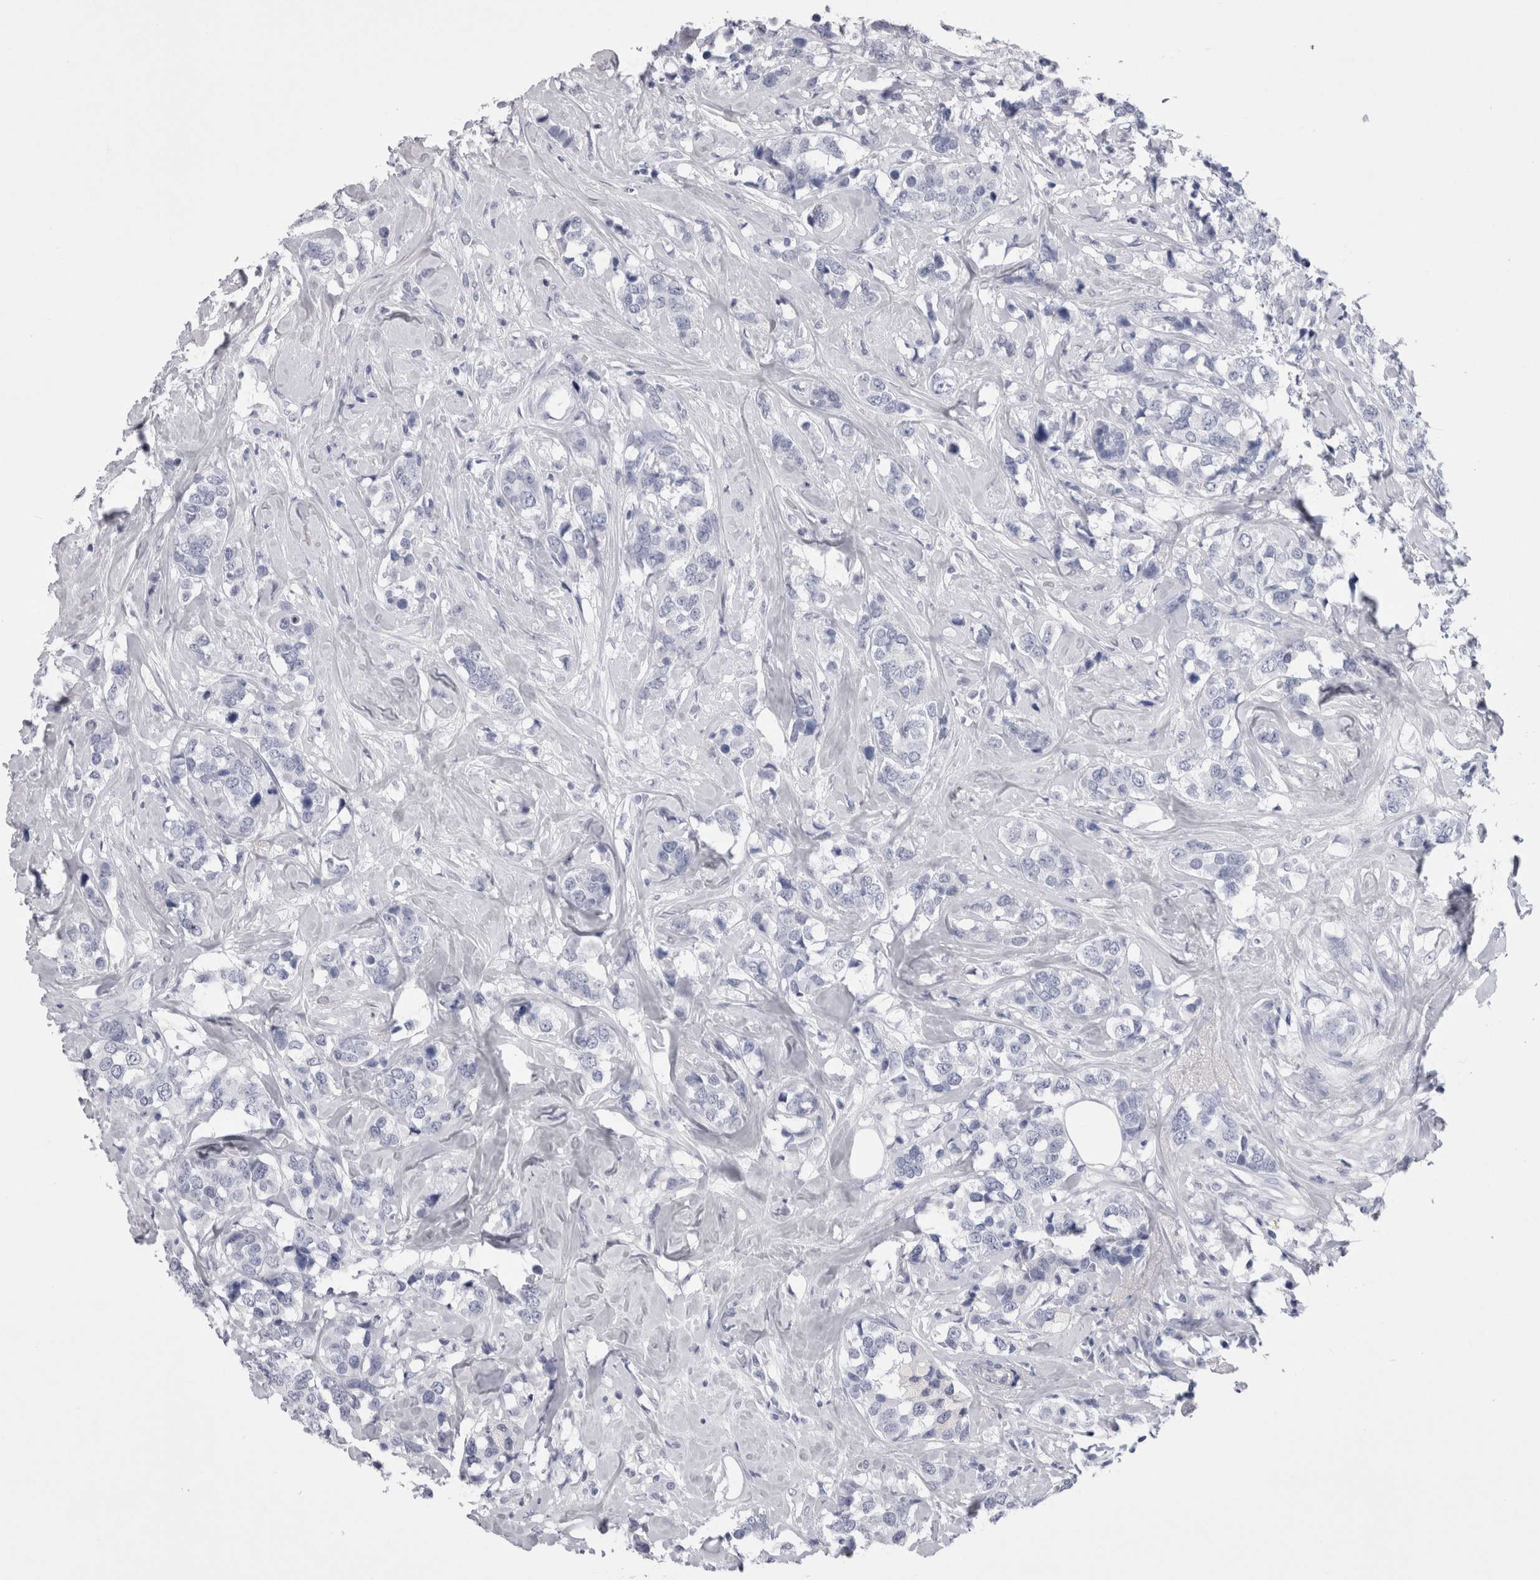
{"staining": {"intensity": "negative", "quantity": "none", "location": "none"}, "tissue": "breast cancer", "cell_type": "Tumor cells", "image_type": "cancer", "snomed": [{"axis": "morphology", "description": "Lobular carcinoma"}, {"axis": "topography", "description": "Breast"}], "caption": "Tumor cells are negative for protein expression in human breast cancer (lobular carcinoma). Nuclei are stained in blue.", "gene": "CDHR5", "patient": {"sex": "female", "age": 59}}